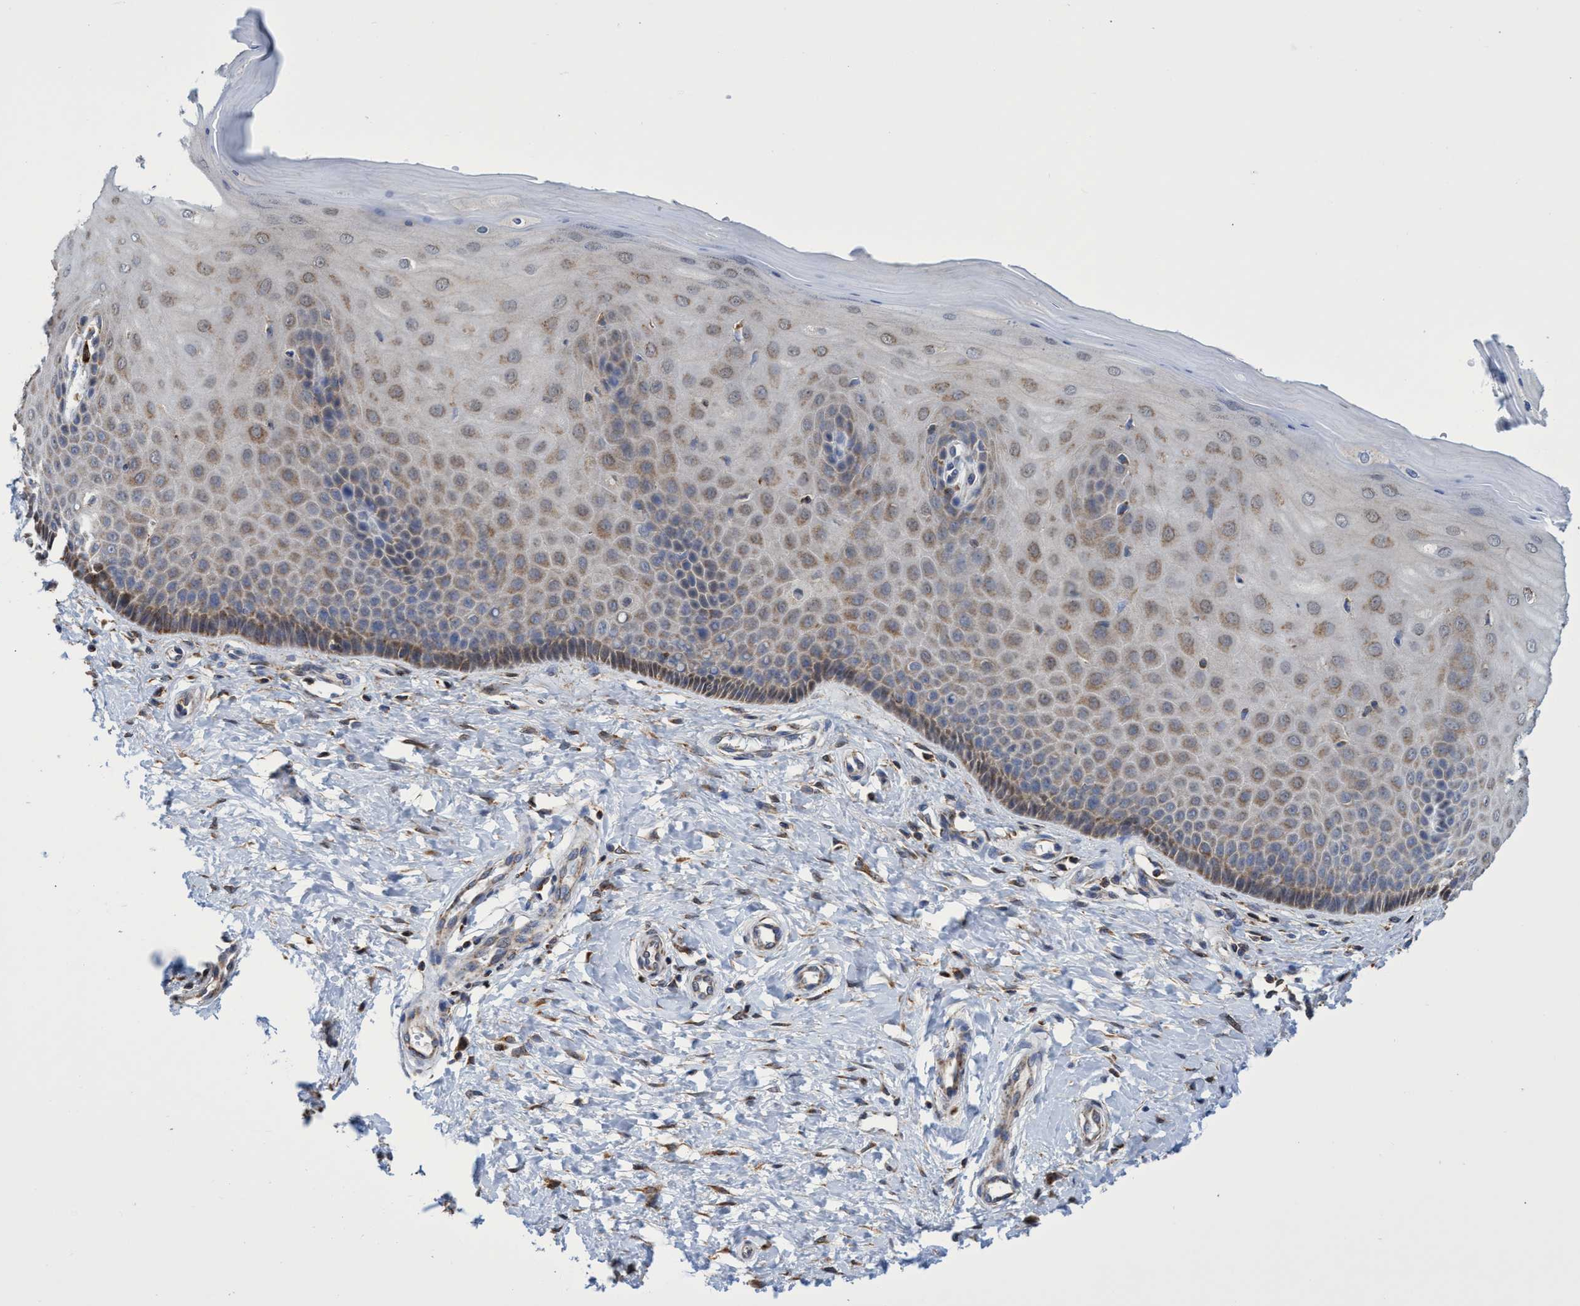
{"staining": {"intensity": "strong", "quantity": ">75%", "location": "cytoplasmic/membranous"}, "tissue": "cervix", "cell_type": "Glandular cells", "image_type": "normal", "snomed": [{"axis": "morphology", "description": "Normal tissue, NOS"}, {"axis": "topography", "description": "Cervix"}], "caption": "The immunohistochemical stain highlights strong cytoplasmic/membranous positivity in glandular cells of unremarkable cervix.", "gene": "CRYZ", "patient": {"sex": "female", "age": 55}}